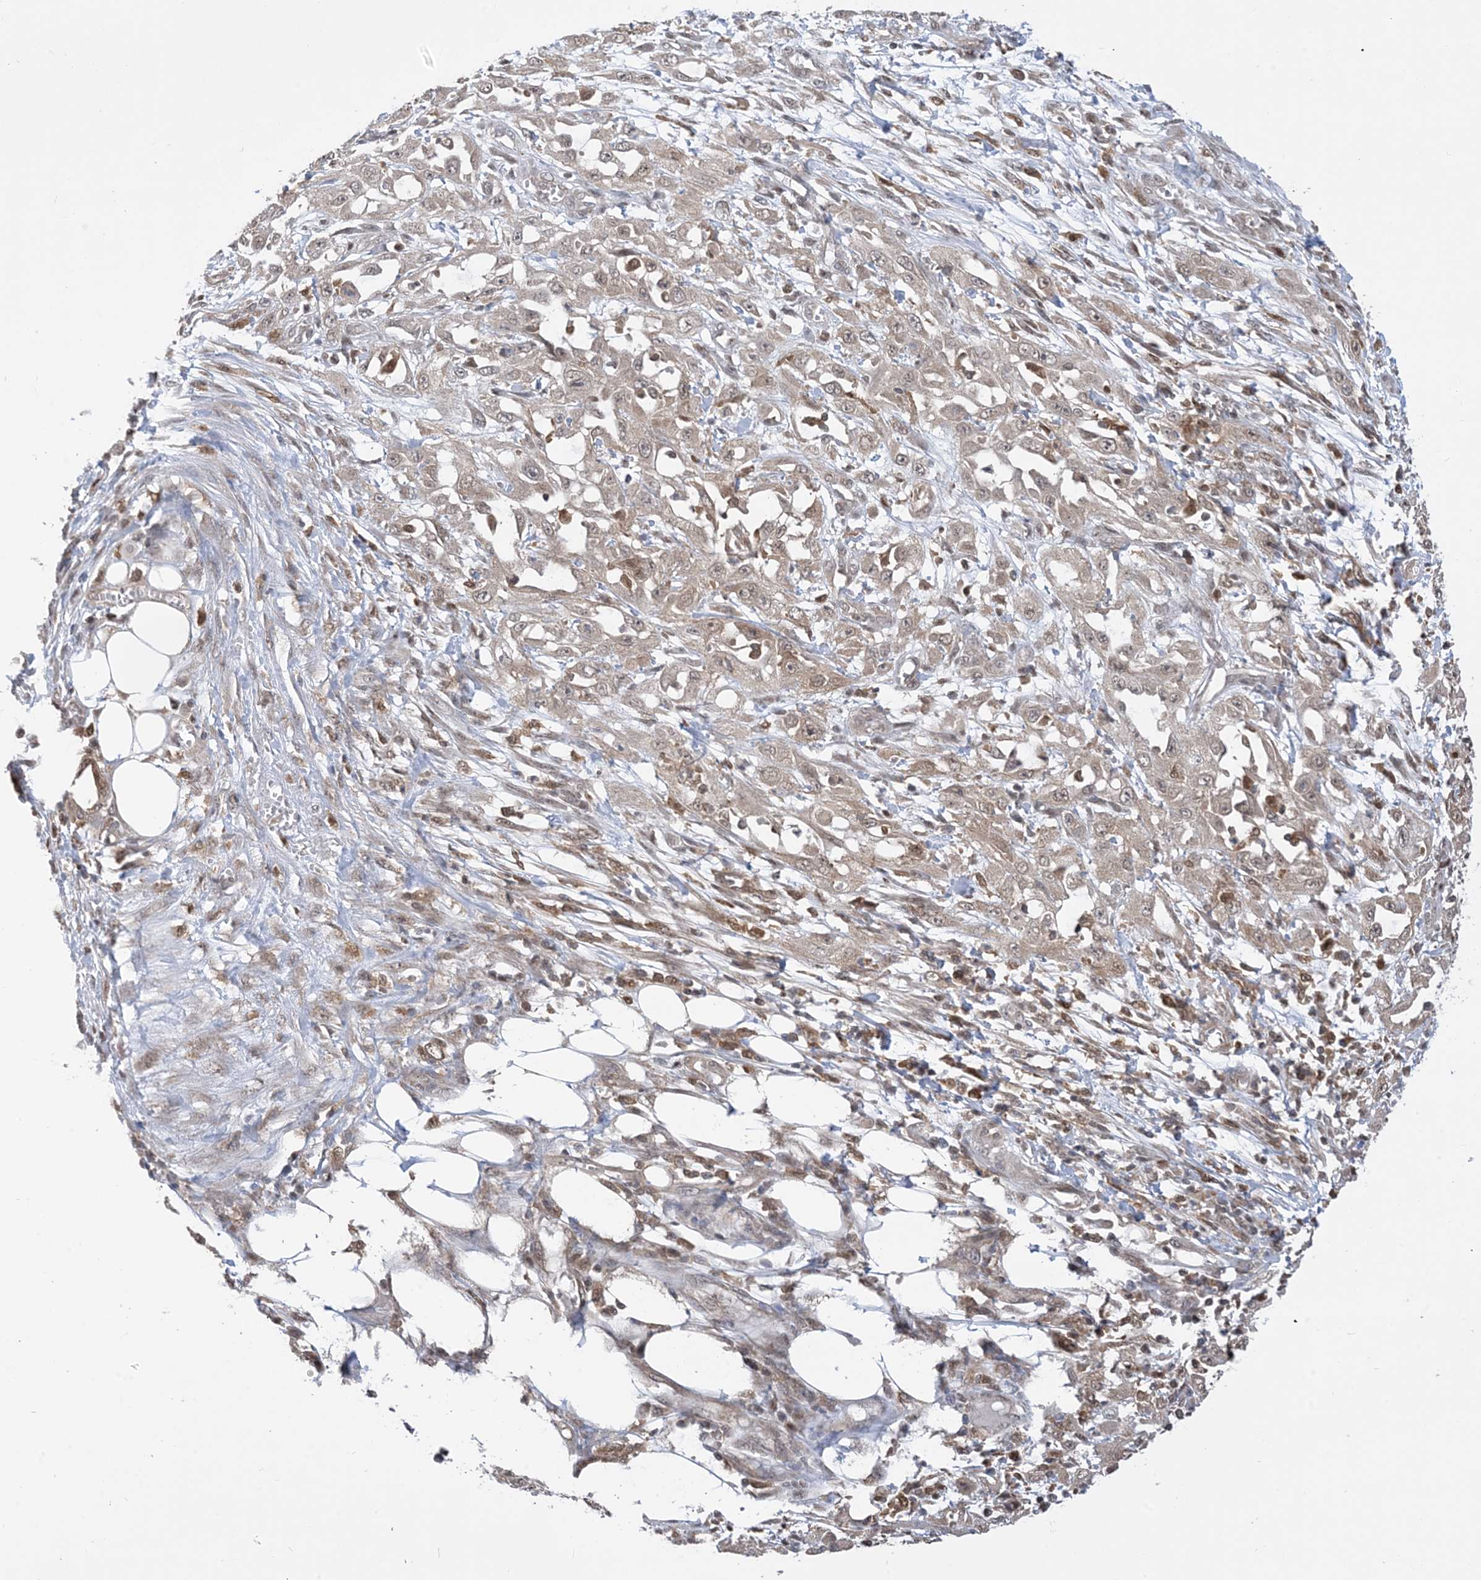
{"staining": {"intensity": "weak", "quantity": ">75%", "location": "cytoplasmic/membranous"}, "tissue": "skin cancer", "cell_type": "Tumor cells", "image_type": "cancer", "snomed": [{"axis": "morphology", "description": "Squamous cell carcinoma, NOS"}, {"axis": "morphology", "description": "Squamous cell carcinoma, metastatic, NOS"}, {"axis": "topography", "description": "Skin"}, {"axis": "topography", "description": "Lymph node"}], "caption": "A histopathology image of human metastatic squamous cell carcinoma (skin) stained for a protein reveals weak cytoplasmic/membranous brown staining in tumor cells.", "gene": "CASP4", "patient": {"sex": "male", "age": 75}}